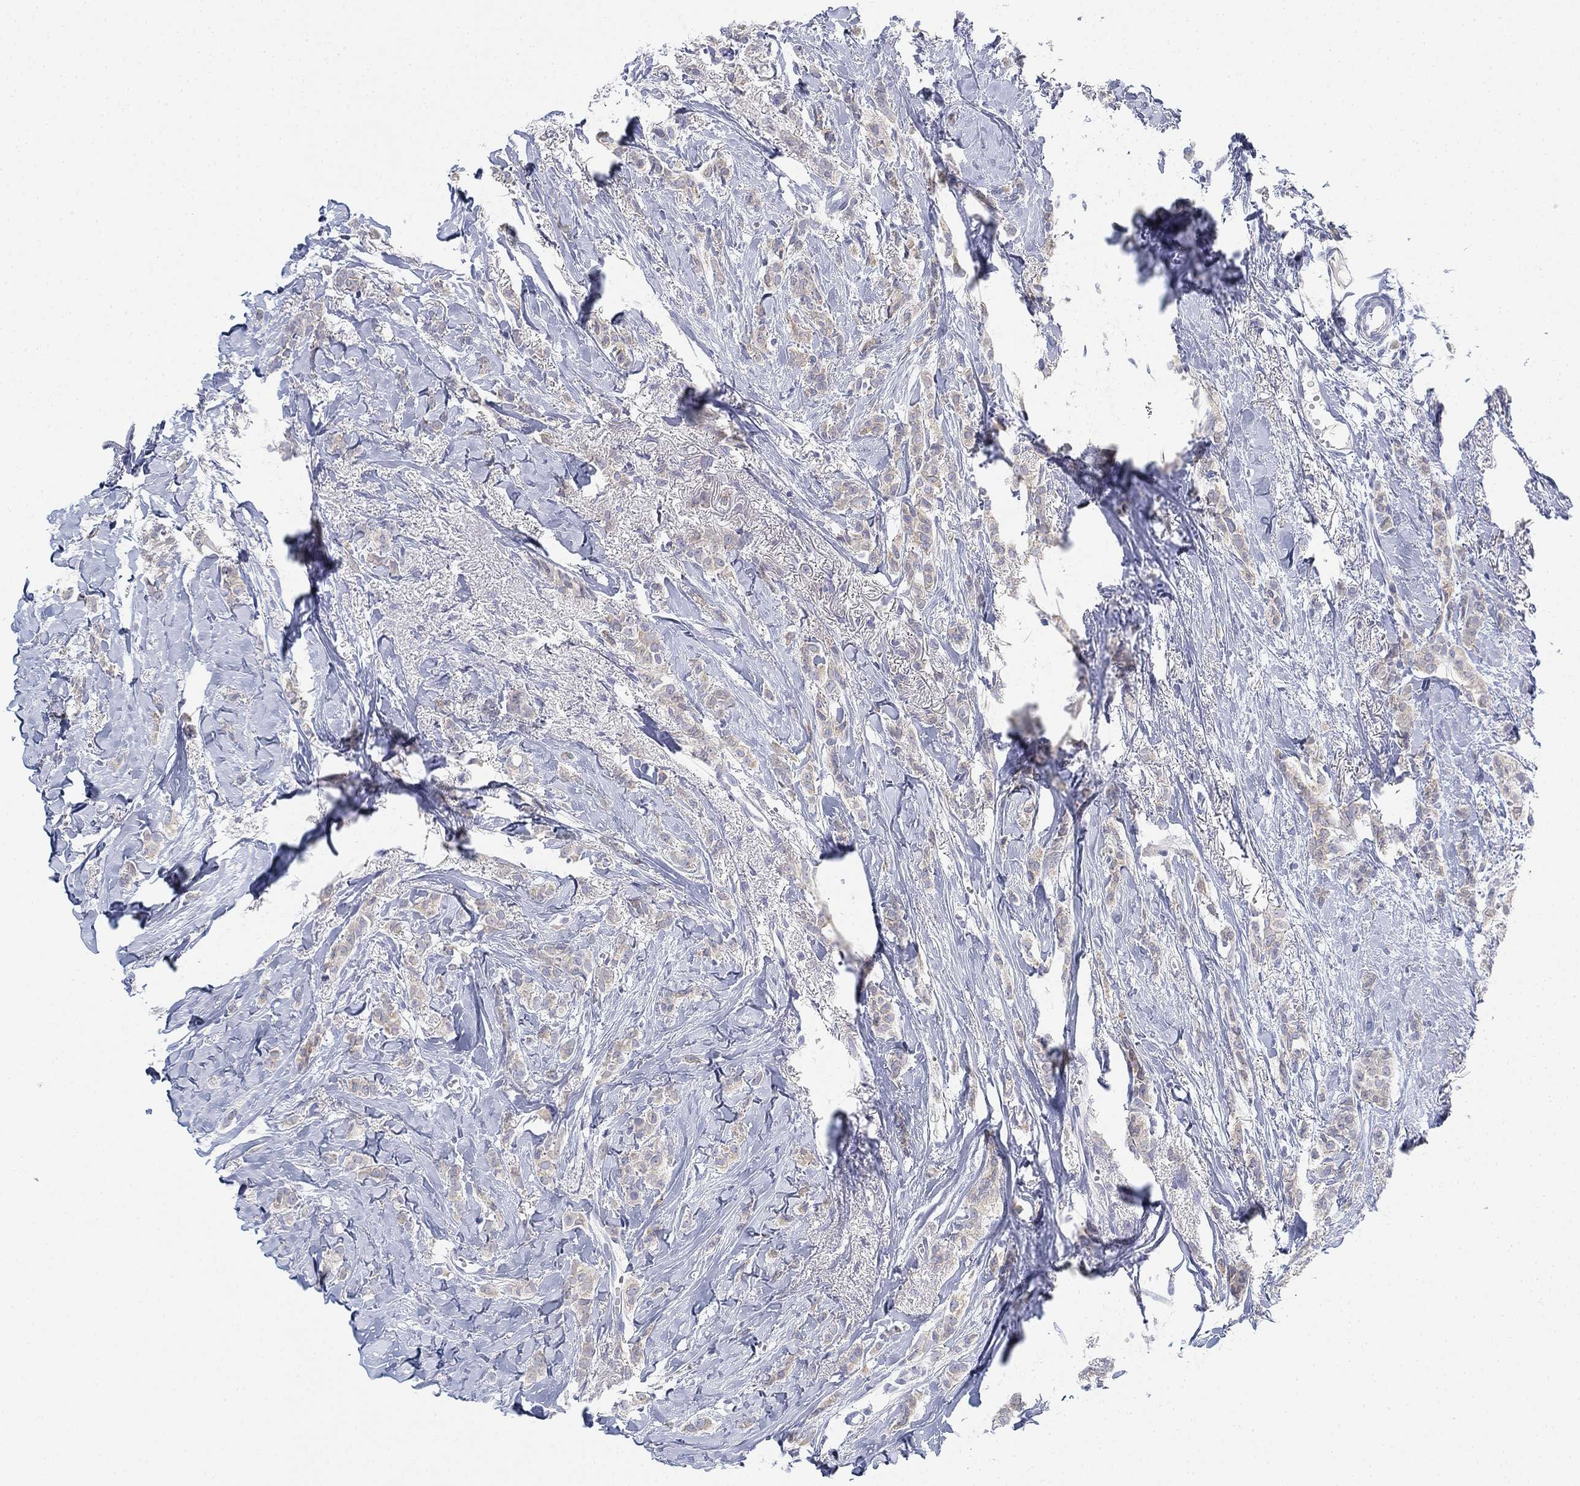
{"staining": {"intensity": "negative", "quantity": "none", "location": "none"}, "tissue": "breast cancer", "cell_type": "Tumor cells", "image_type": "cancer", "snomed": [{"axis": "morphology", "description": "Duct carcinoma"}, {"axis": "topography", "description": "Breast"}], "caption": "This is a photomicrograph of immunohistochemistry staining of breast cancer (intraductal carcinoma), which shows no staining in tumor cells.", "gene": "GCNA", "patient": {"sex": "female", "age": 85}}